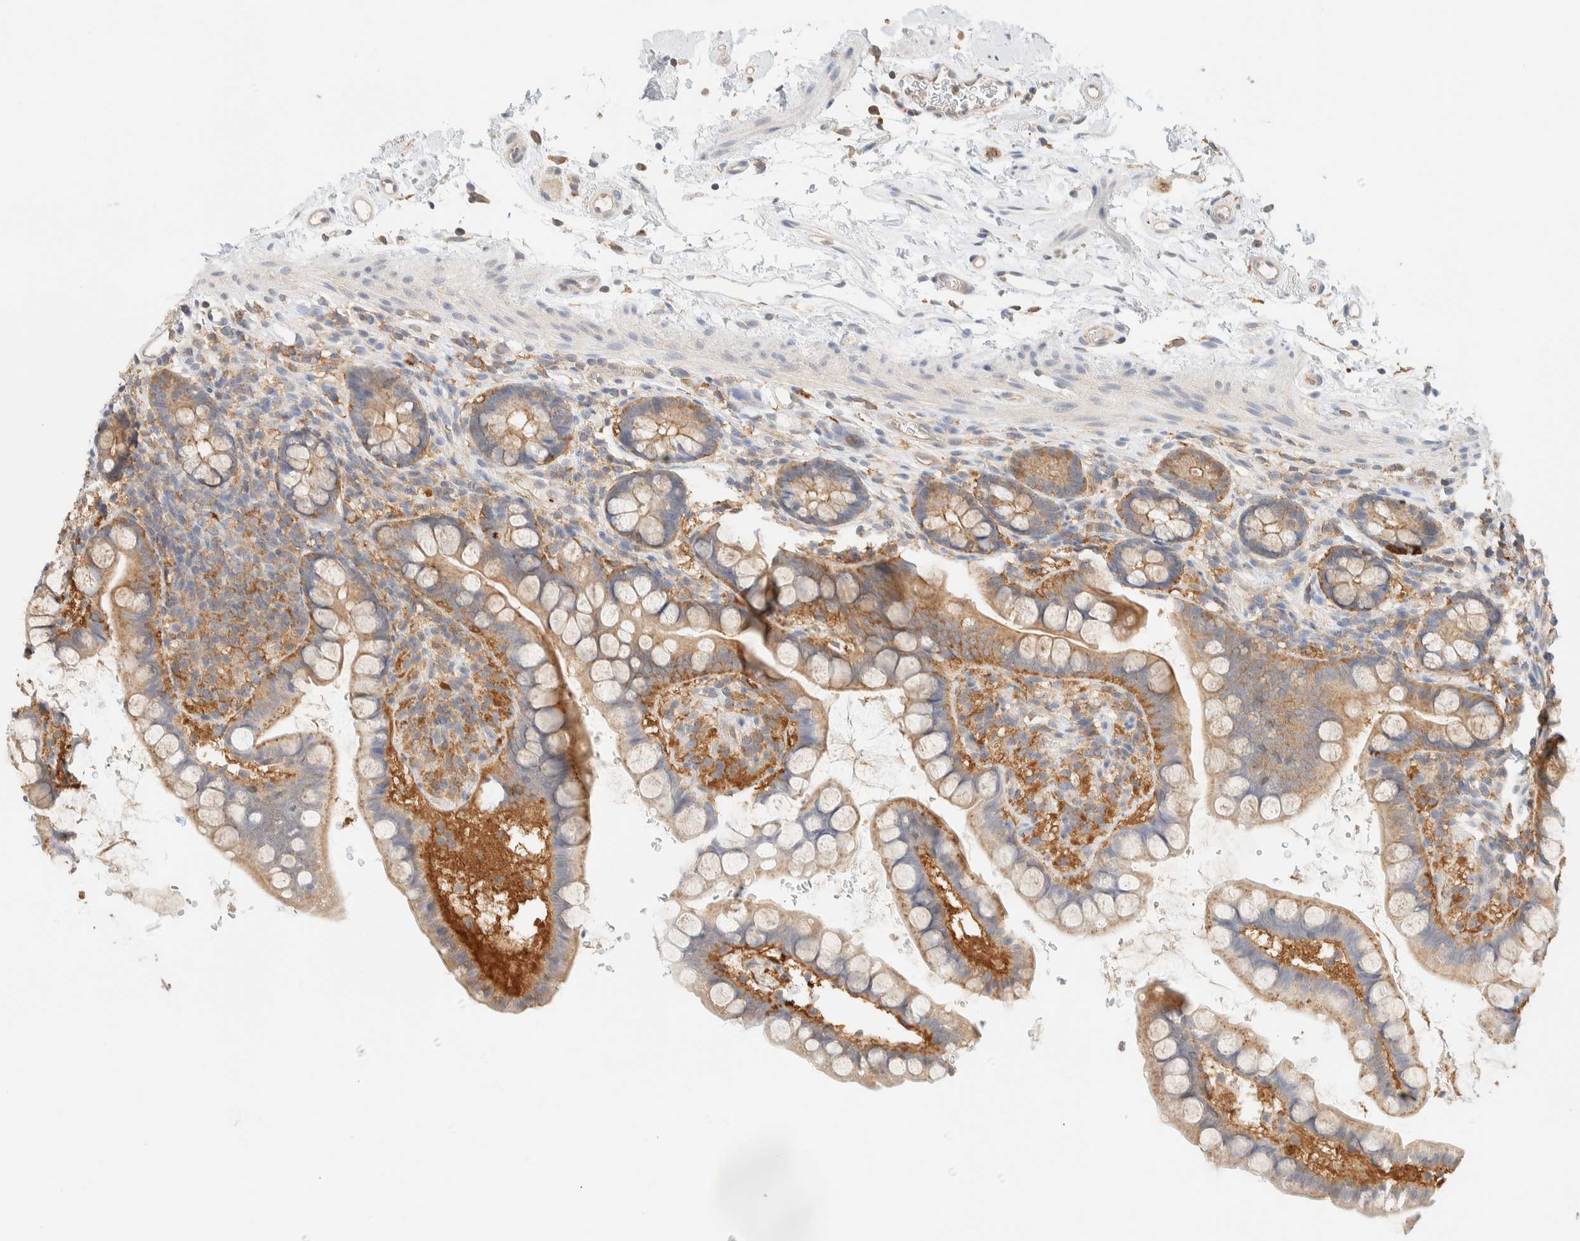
{"staining": {"intensity": "moderate", "quantity": ">75%", "location": "cytoplasmic/membranous"}, "tissue": "small intestine", "cell_type": "Glandular cells", "image_type": "normal", "snomed": [{"axis": "morphology", "description": "Normal tissue, NOS"}, {"axis": "topography", "description": "Smooth muscle"}, {"axis": "topography", "description": "Small intestine"}], "caption": "The photomicrograph shows a brown stain indicating the presence of a protein in the cytoplasmic/membranous of glandular cells in small intestine. (DAB (3,3'-diaminobenzidine) IHC with brightfield microscopy, high magnification).", "gene": "TBC1D8B", "patient": {"sex": "female", "age": 84}}